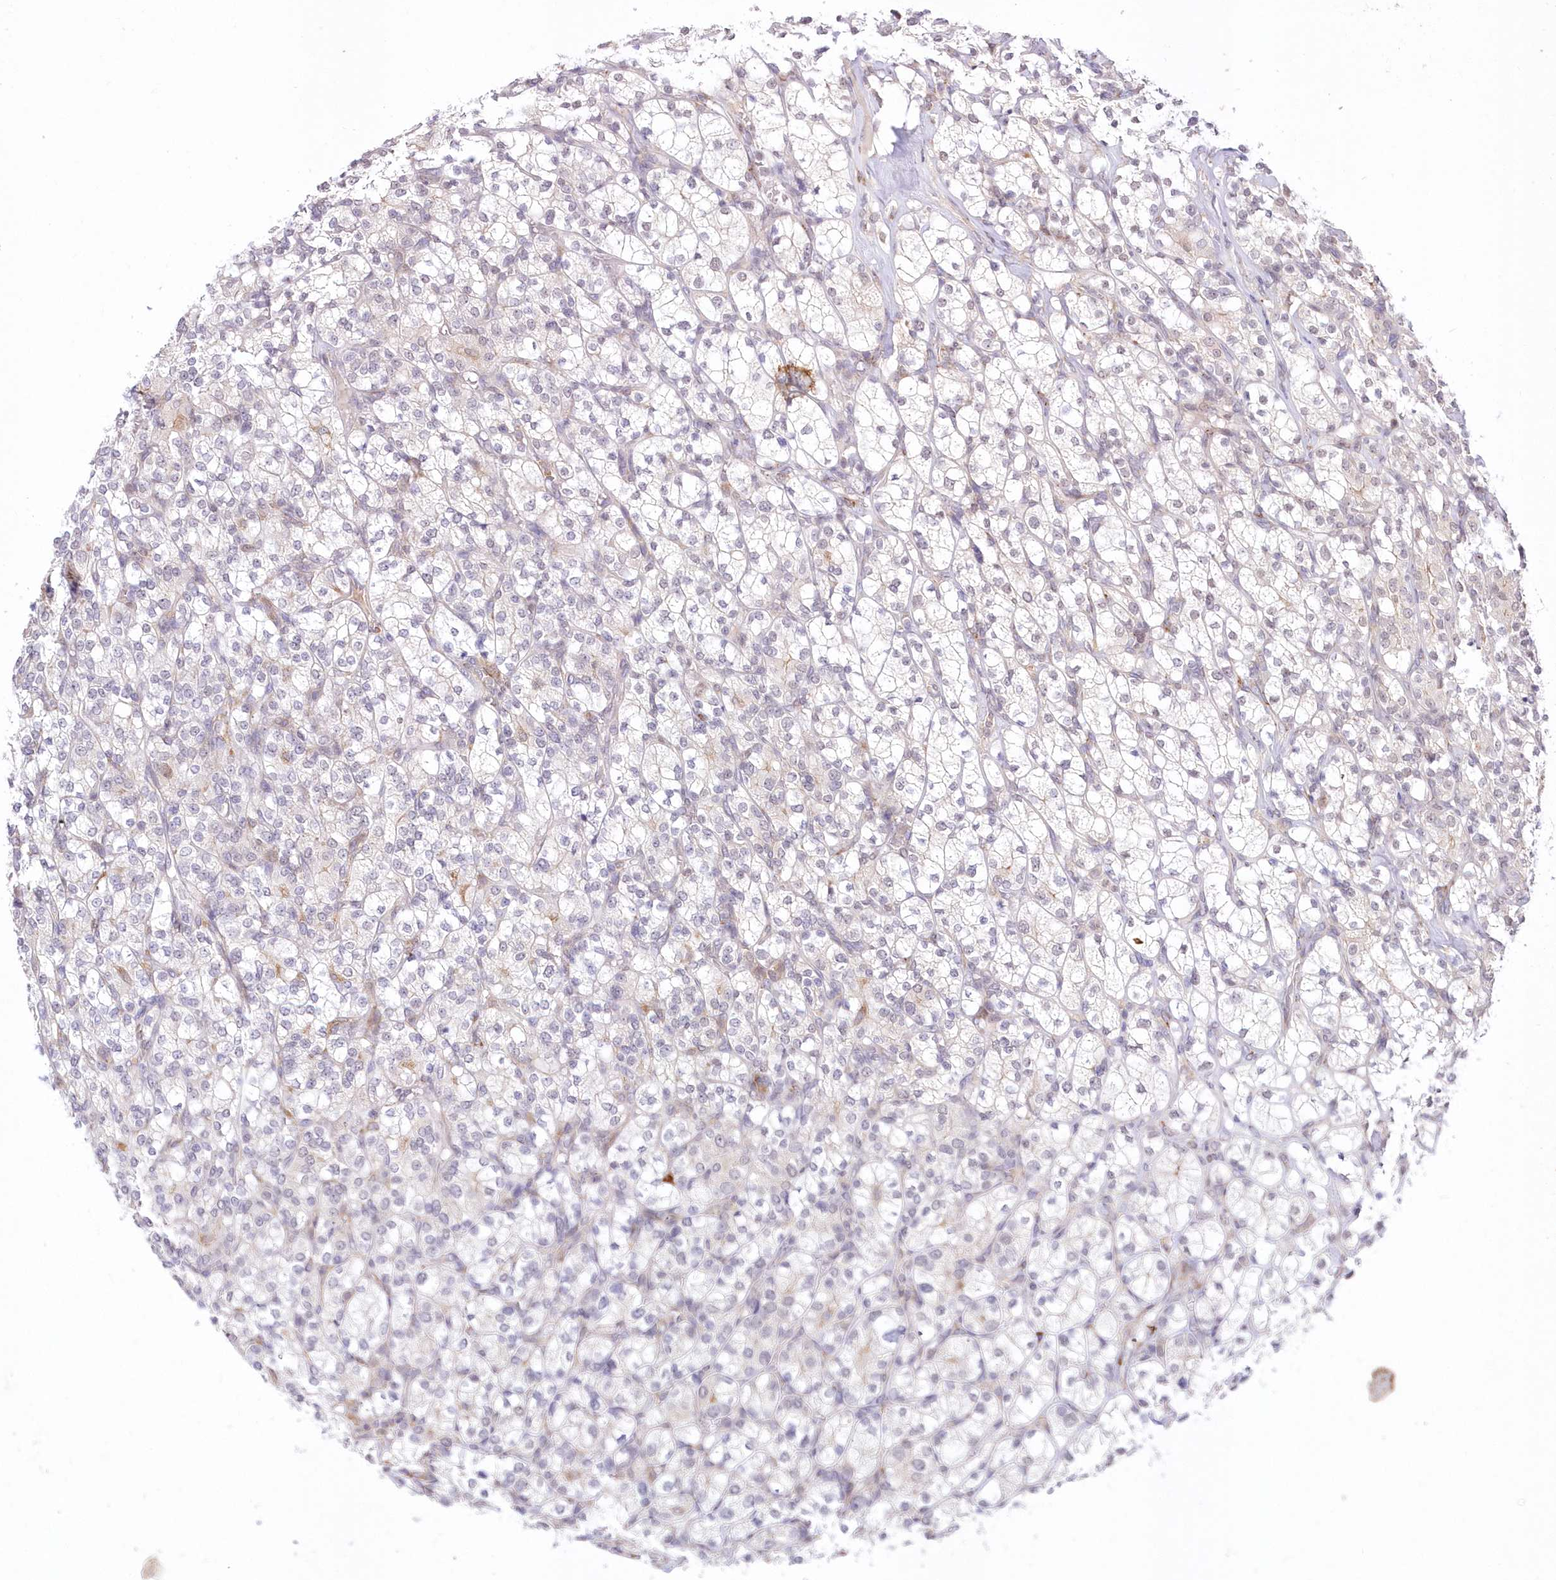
{"staining": {"intensity": "negative", "quantity": "none", "location": "none"}, "tissue": "renal cancer", "cell_type": "Tumor cells", "image_type": "cancer", "snomed": [{"axis": "morphology", "description": "Adenocarcinoma, NOS"}, {"axis": "topography", "description": "Kidney"}], "caption": "A photomicrograph of renal adenocarcinoma stained for a protein displays no brown staining in tumor cells.", "gene": "LDB1", "patient": {"sex": "male", "age": 77}}